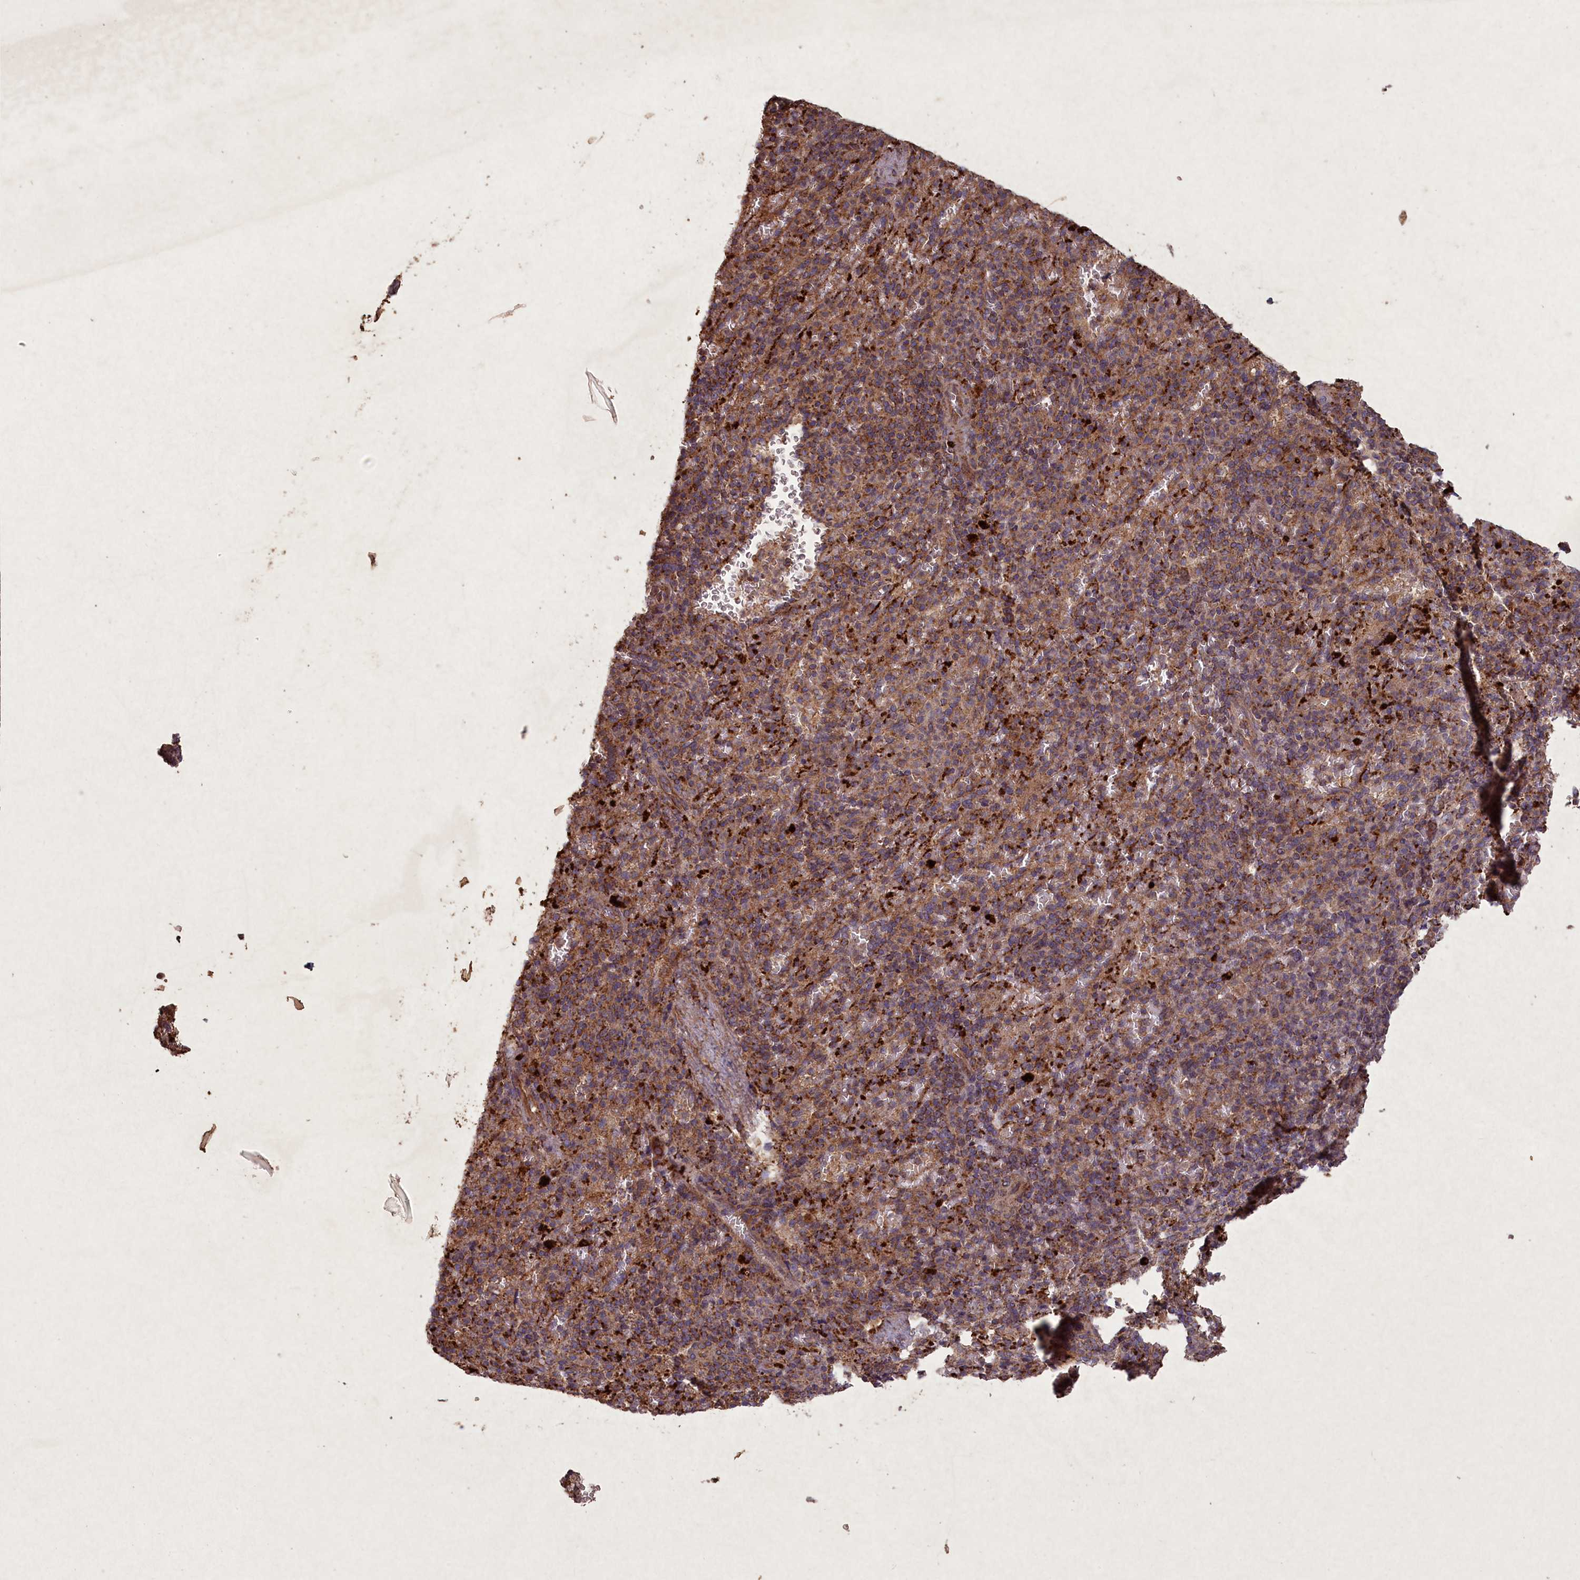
{"staining": {"intensity": "moderate", "quantity": ">75%", "location": "cytoplasmic/membranous"}, "tissue": "spleen", "cell_type": "Cells in red pulp", "image_type": "normal", "snomed": [{"axis": "morphology", "description": "Normal tissue, NOS"}, {"axis": "topography", "description": "Spleen"}], "caption": "Cells in red pulp display medium levels of moderate cytoplasmic/membranous positivity in about >75% of cells in normal human spleen.", "gene": "CIAO2B", "patient": {"sex": "female", "age": 74}}